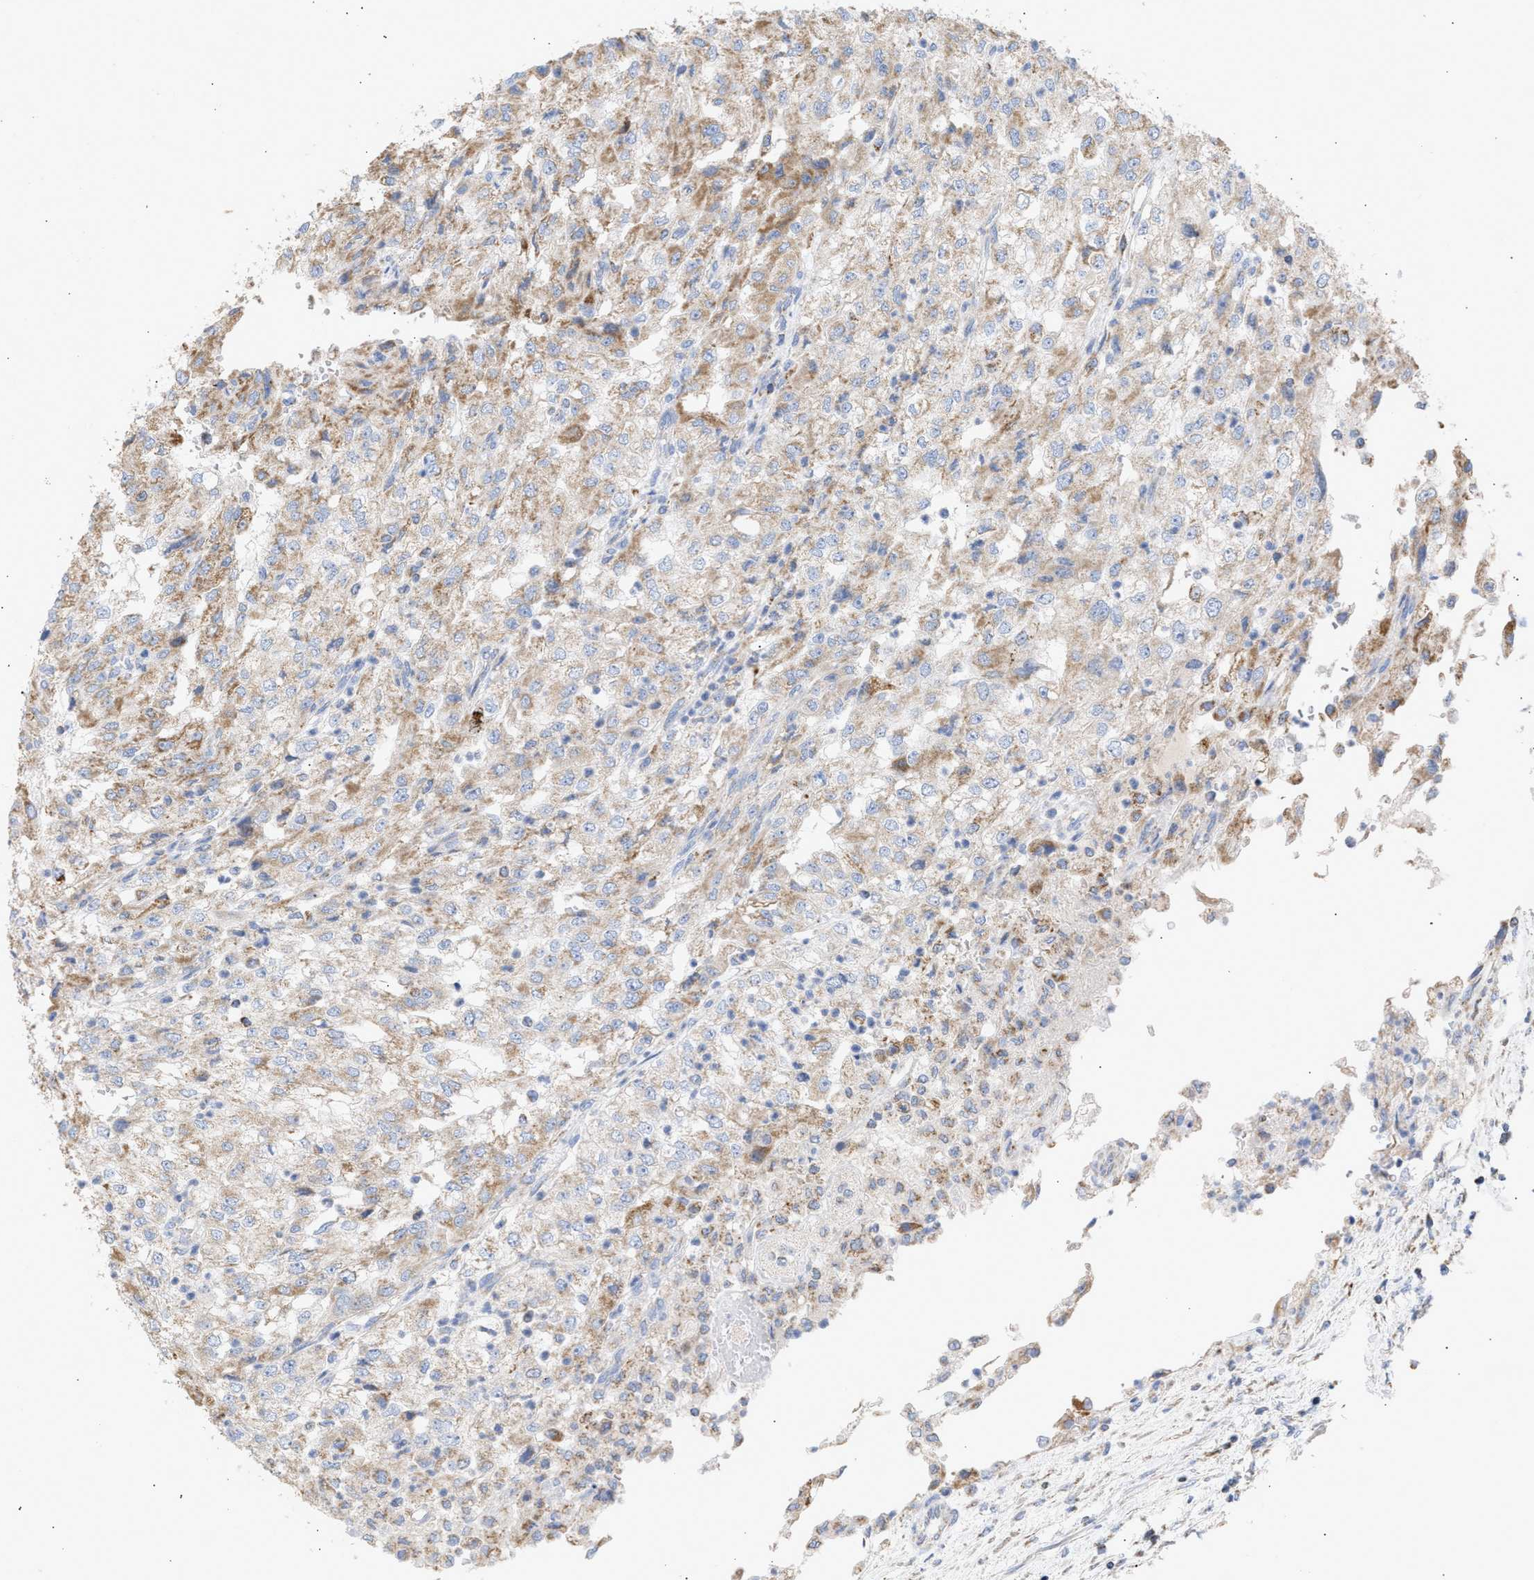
{"staining": {"intensity": "weak", "quantity": ">75%", "location": "cytoplasmic/membranous"}, "tissue": "renal cancer", "cell_type": "Tumor cells", "image_type": "cancer", "snomed": [{"axis": "morphology", "description": "Adenocarcinoma, NOS"}, {"axis": "topography", "description": "Kidney"}], "caption": "An image of renal cancer (adenocarcinoma) stained for a protein demonstrates weak cytoplasmic/membranous brown staining in tumor cells. The staining is performed using DAB (3,3'-diaminobenzidine) brown chromogen to label protein expression. The nuclei are counter-stained blue using hematoxylin.", "gene": "ACOT13", "patient": {"sex": "female", "age": 54}}